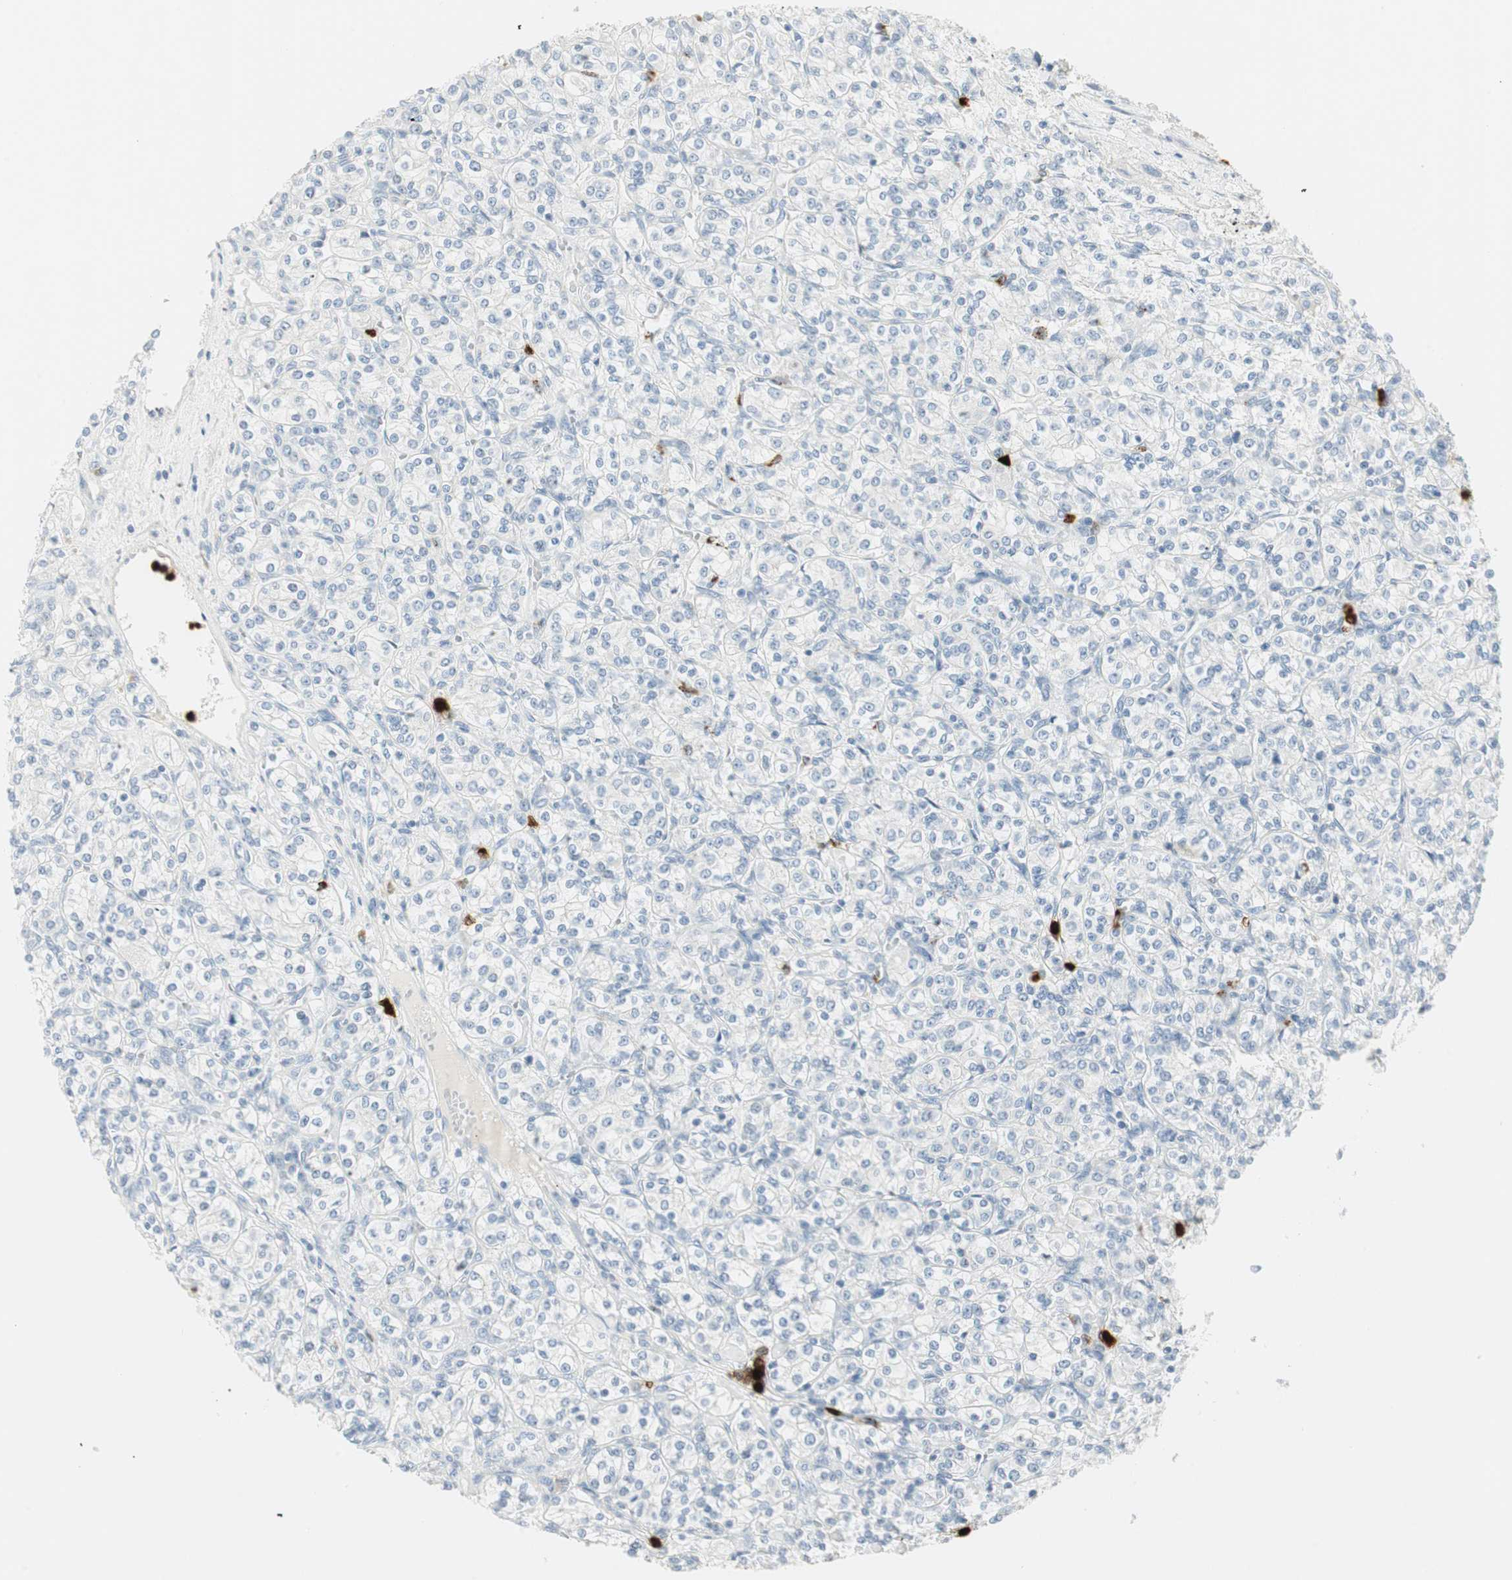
{"staining": {"intensity": "negative", "quantity": "none", "location": "none"}, "tissue": "renal cancer", "cell_type": "Tumor cells", "image_type": "cancer", "snomed": [{"axis": "morphology", "description": "Adenocarcinoma, NOS"}, {"axis": "topography", "description": "Kidney"}], "caption": "Protein analysis of renal adenocarcinoma demonstrates no significant staining in tumor cells.", "gene": "PRTN3", "patient": {"sex": "male", "age": 77}}